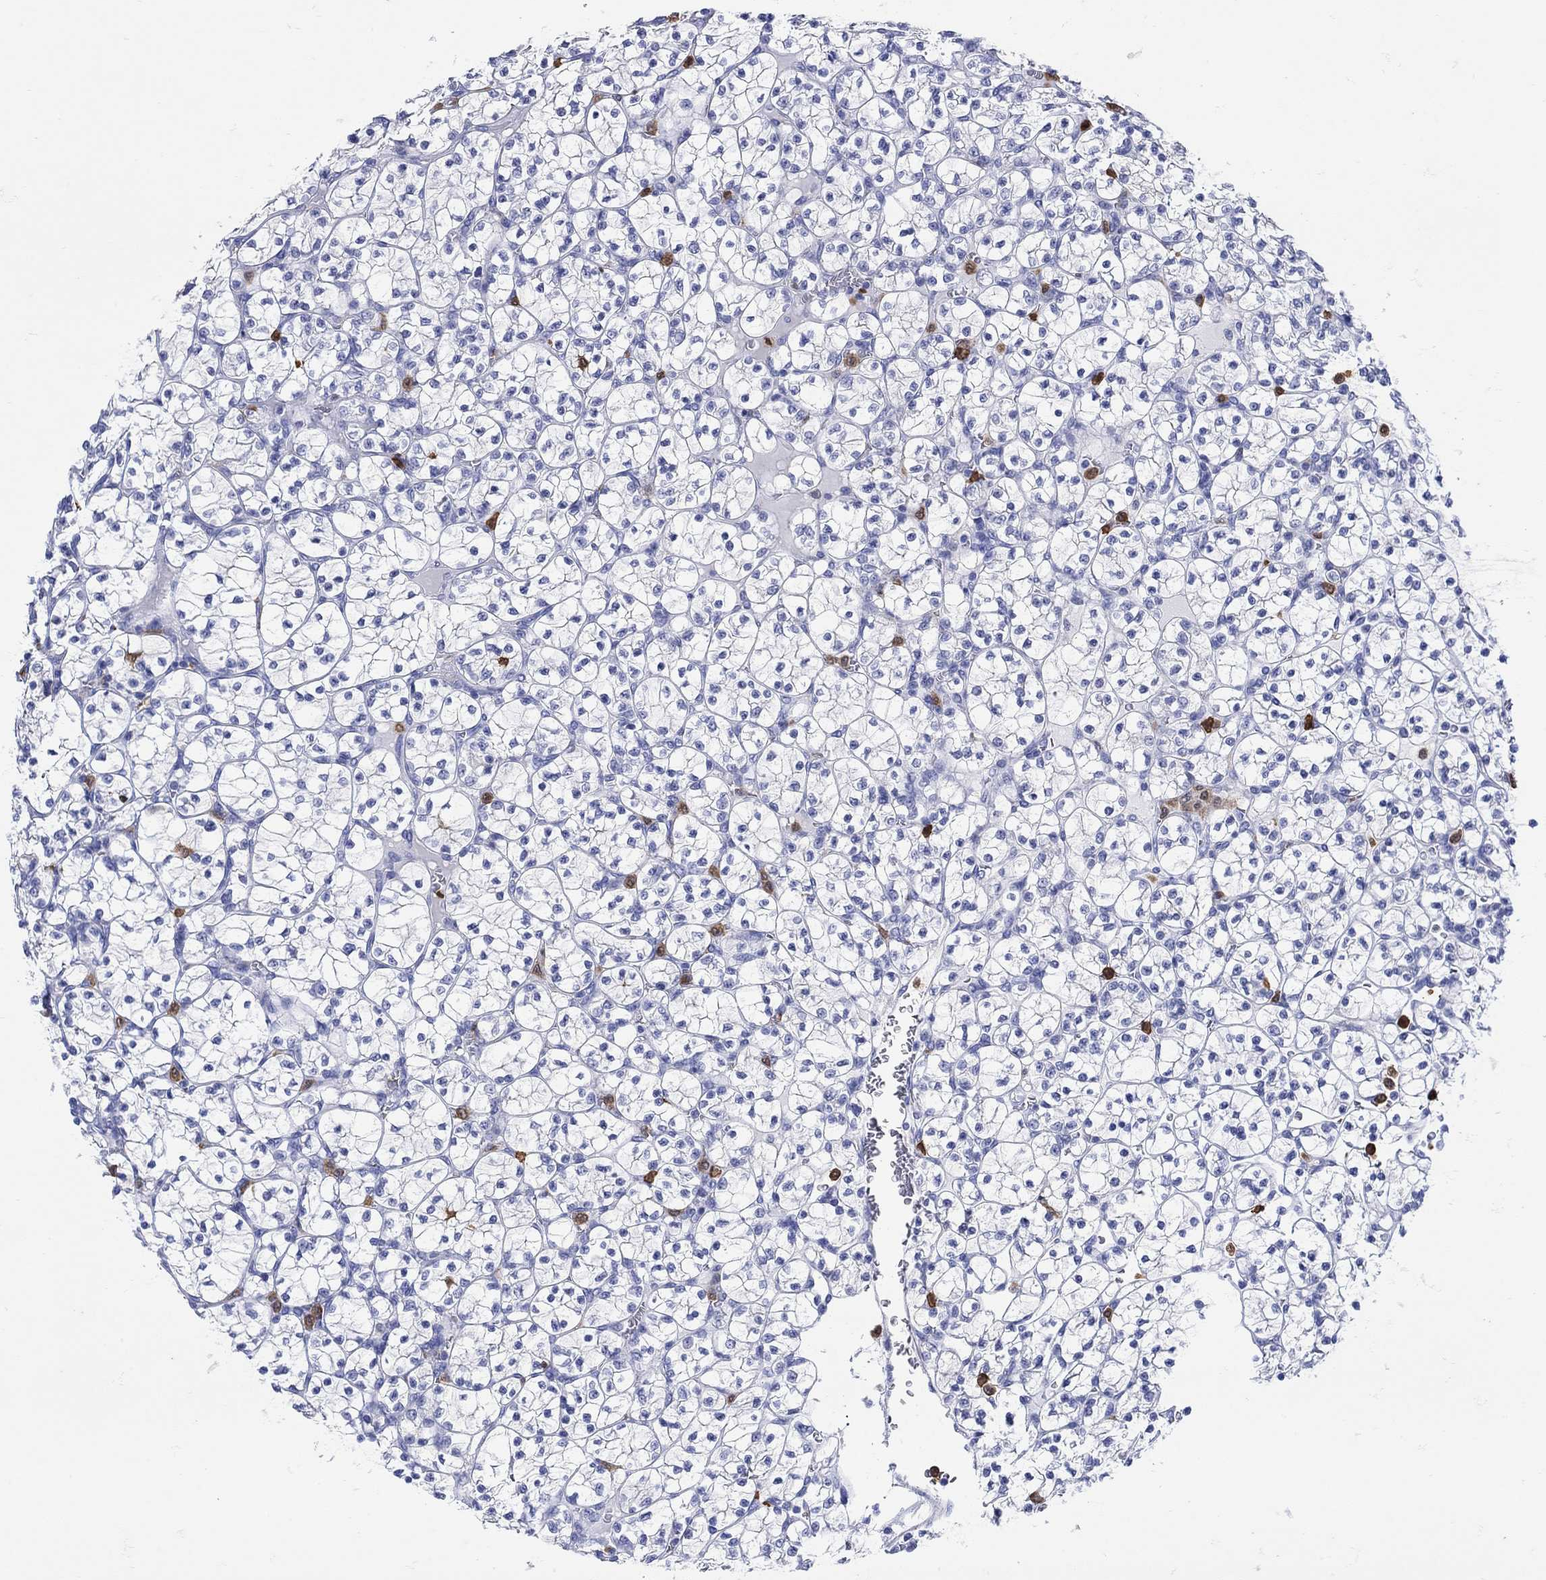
{"staining": {"intensity": "negative", "quantity": "none", "location": "none"}, "tissue": "renal cancer", "cell_type": "Tumor cells", "image_type": "cancer", "snomed": [{"axis": "morphology", "description": "Adenocarcinoma, NOS"}, {"axis": "topography", "description": "Kidney"}], "caption": "Tumor cells are negative for brown protein staining in renal cancer (adenocarcinoma).", "gene": "LINGO3", "patient": {"sex": "female", "age": 89}}